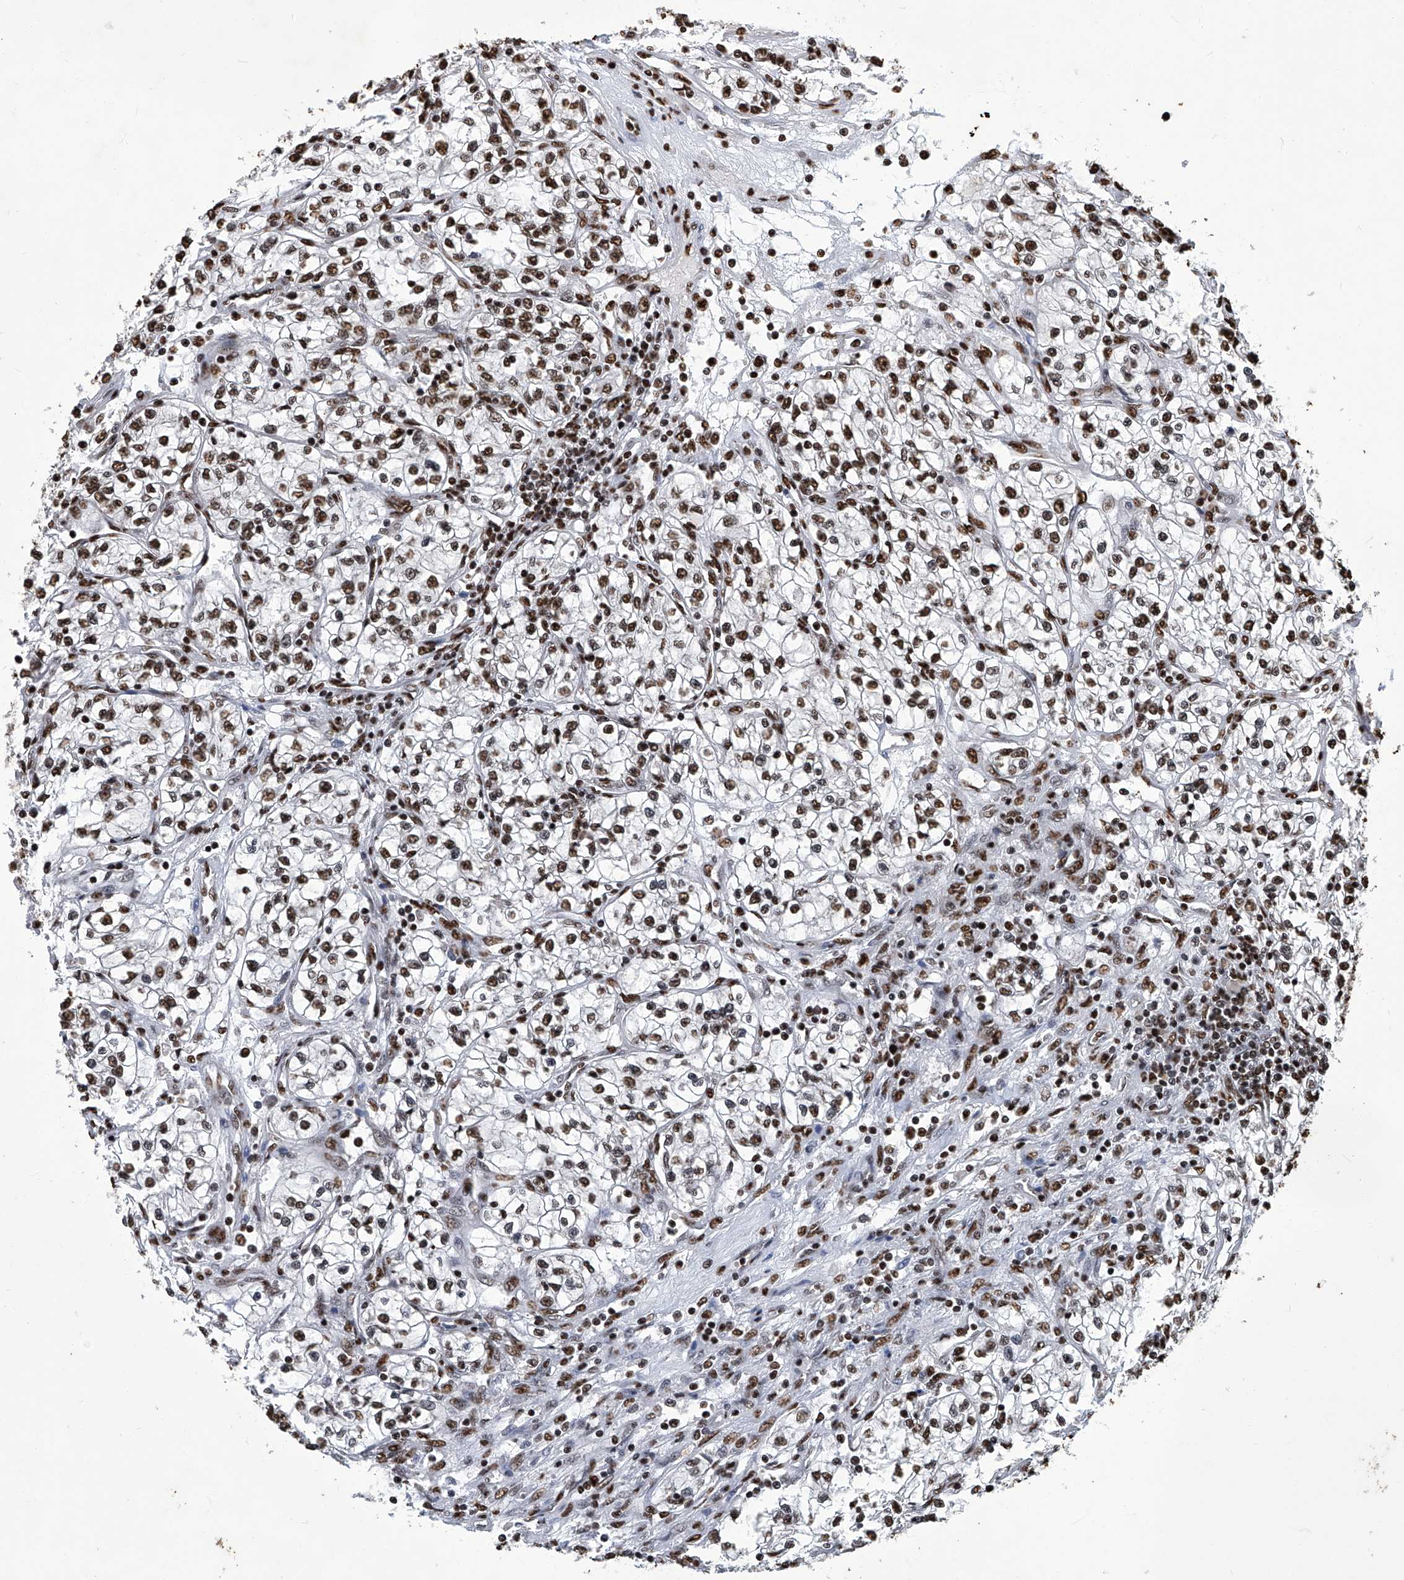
{"staining": {"intensity": "strong", "quantity": ">75%", "location": "nuclear"}, "tissue": "renal cancer", "cell_type": "Tumor cells", "image_type": "cancer", "snomed": [{"axis": "morphology", "description": "Adenocarcinoma, NOS"}, {"axis": "topography", "description": "Kidney"}], "caption": "Renal cancer (adenocarcinoma) stained with IHC shows strong nuclear positivity in approximately >75% of tumor cells.", "gene": "HBP1", "patient": {"sex": "female", "age": 57}}